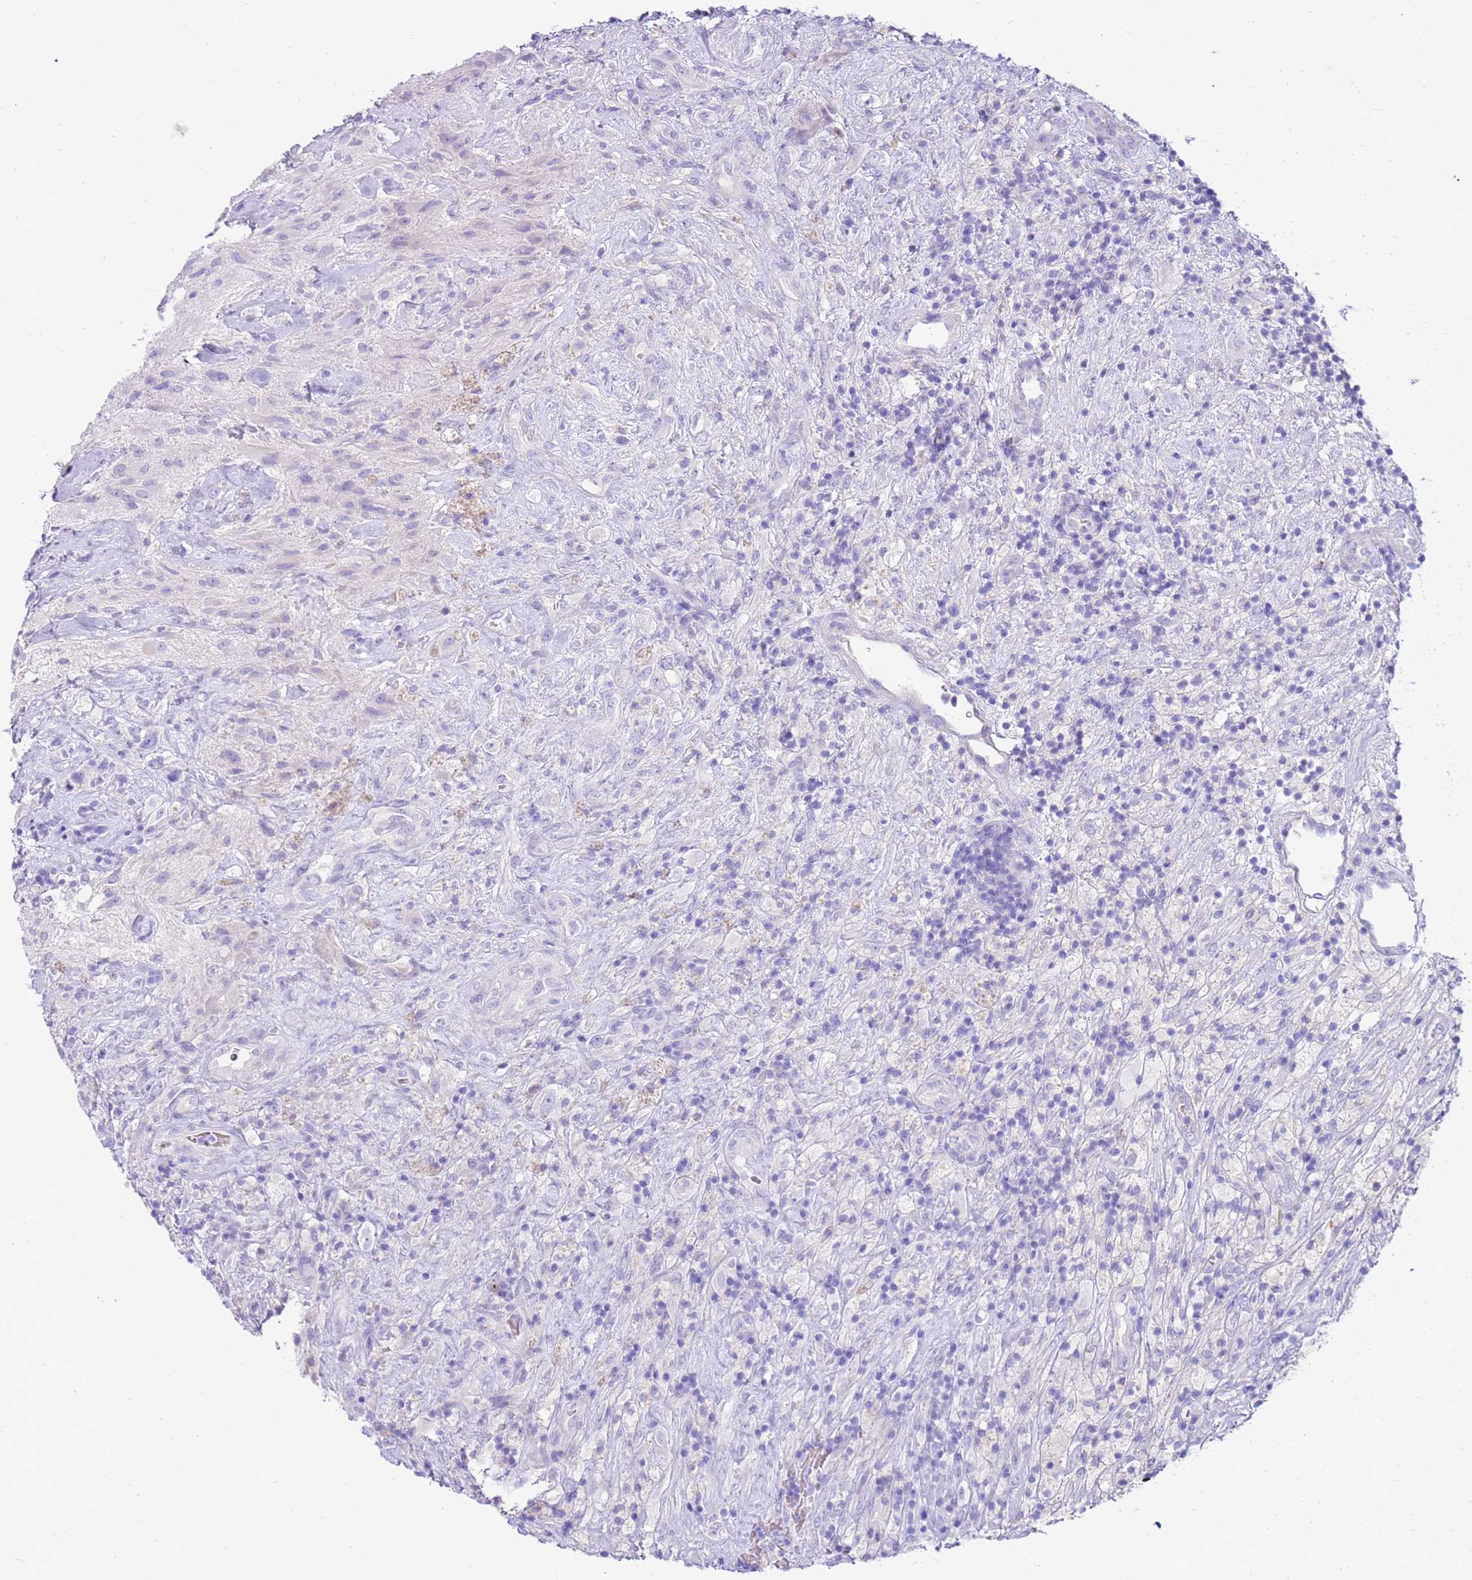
{"staining": {"intensity": "negative", "quantity": "none", "location": "none"}, "tissue": "glioma", "cell_type": "Tumor cells", "image_type": "cancer", "snomed": [{"axis": "morphology", "description": "Glioma, malignant, High grade"}, {"axis": "topography", "description": "Brain"}], "caption": "IHC of malignant glioma (high-grade) reveals no staining in tumor cells.", "gene": "EVPLL", "patient": {"sex": "male", "age": 69}}